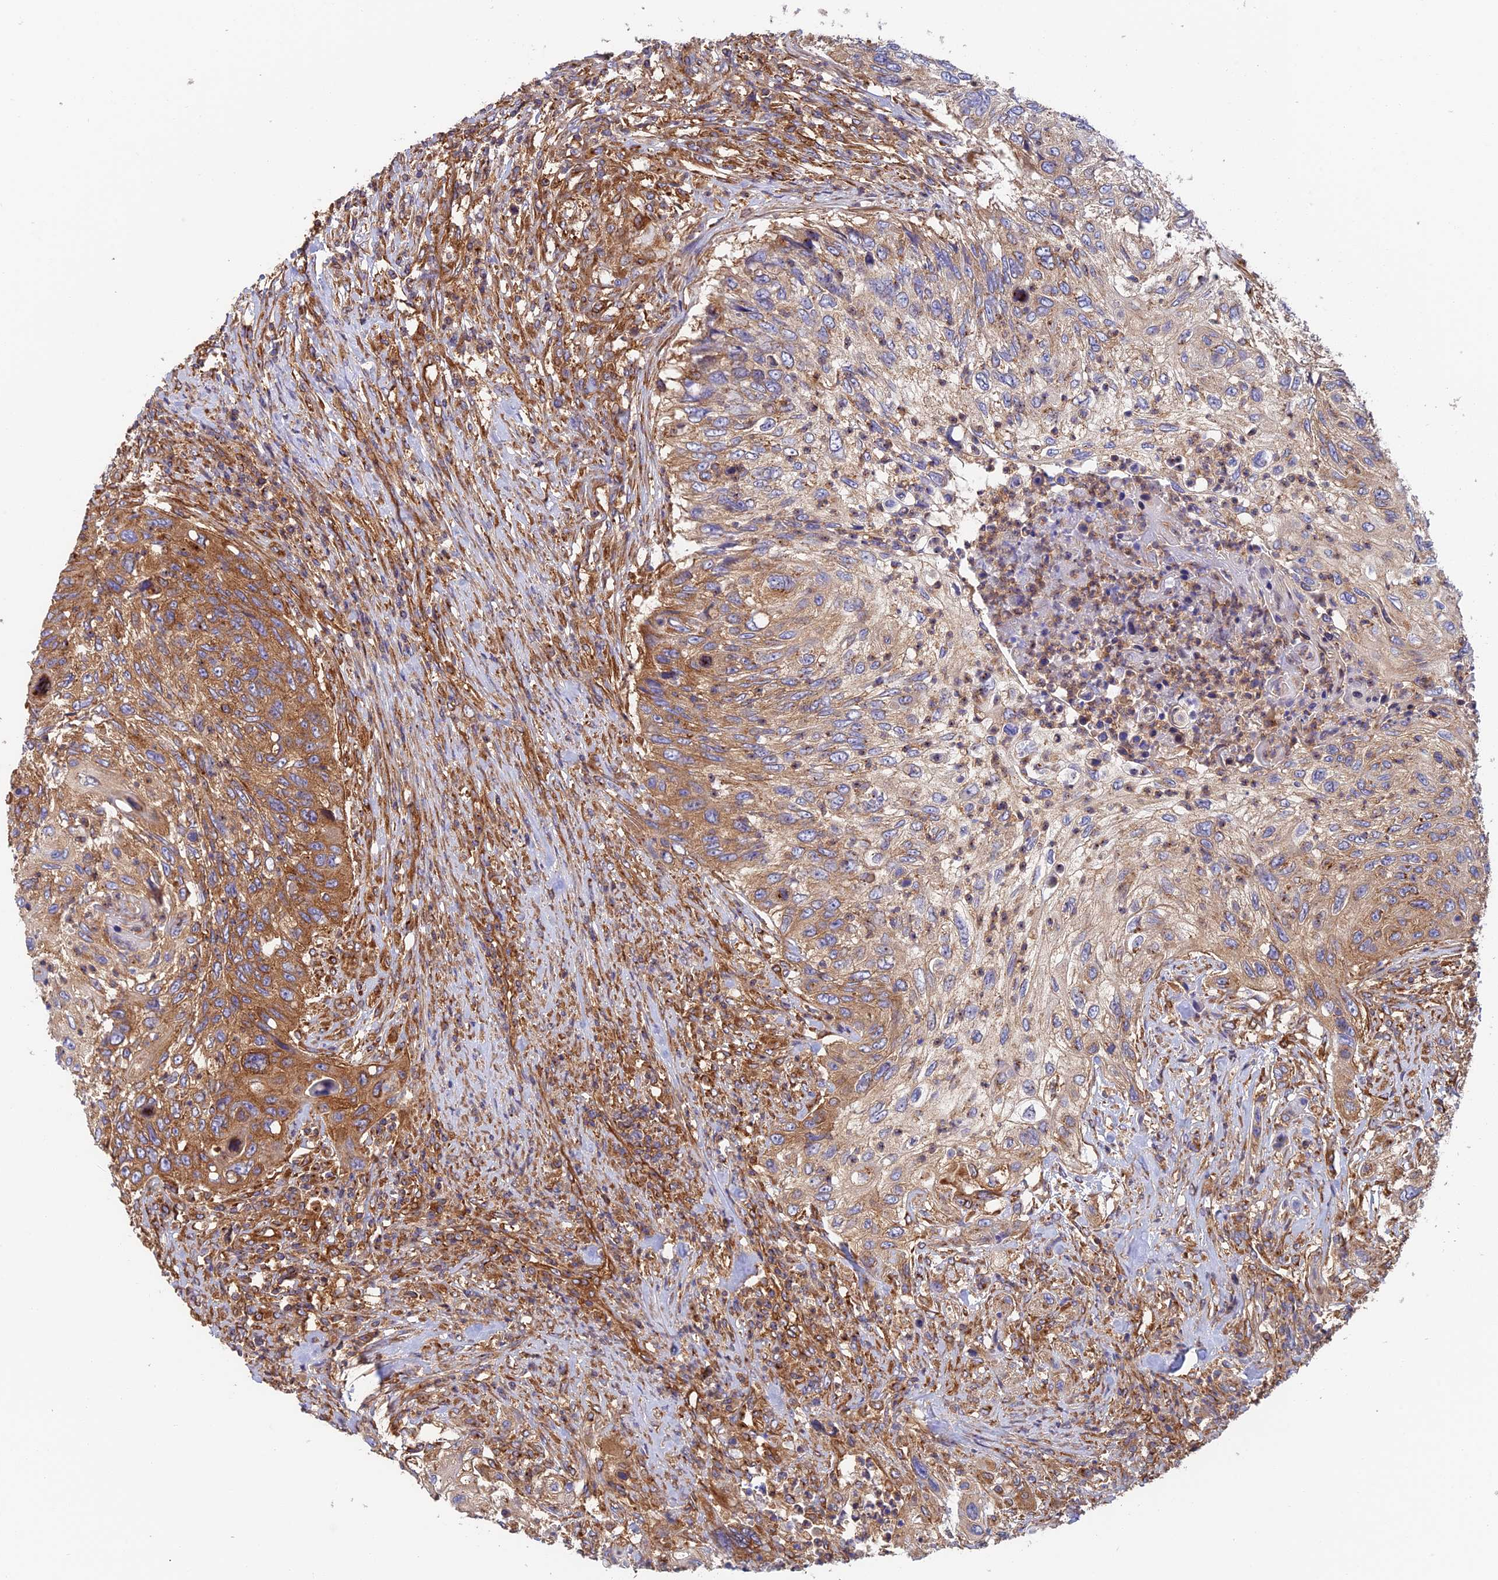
{"staining": {"intensity": "moderate", "quantity": "25%-75%", "location": "cytoplasmic/membranous"}, "tissue": "urothelial cancer", "cell_type": "Tumor cells", "image_type": "cancer", "snomed": [{"axis": "morphology", "description": "Urothelial carcinoma, High grade"}, {"axis": "topography", "description": "Urinary bladder"}], "caption": "A medium amount of moderate cytoplasmic/membranous staining is seen in approximately 25%-75% of tumor cells in urothelial cancer tissue. Nuclei are stained in blue.", "gene": "DCTN2", "patient": {"sex": "female", "age": 60}}